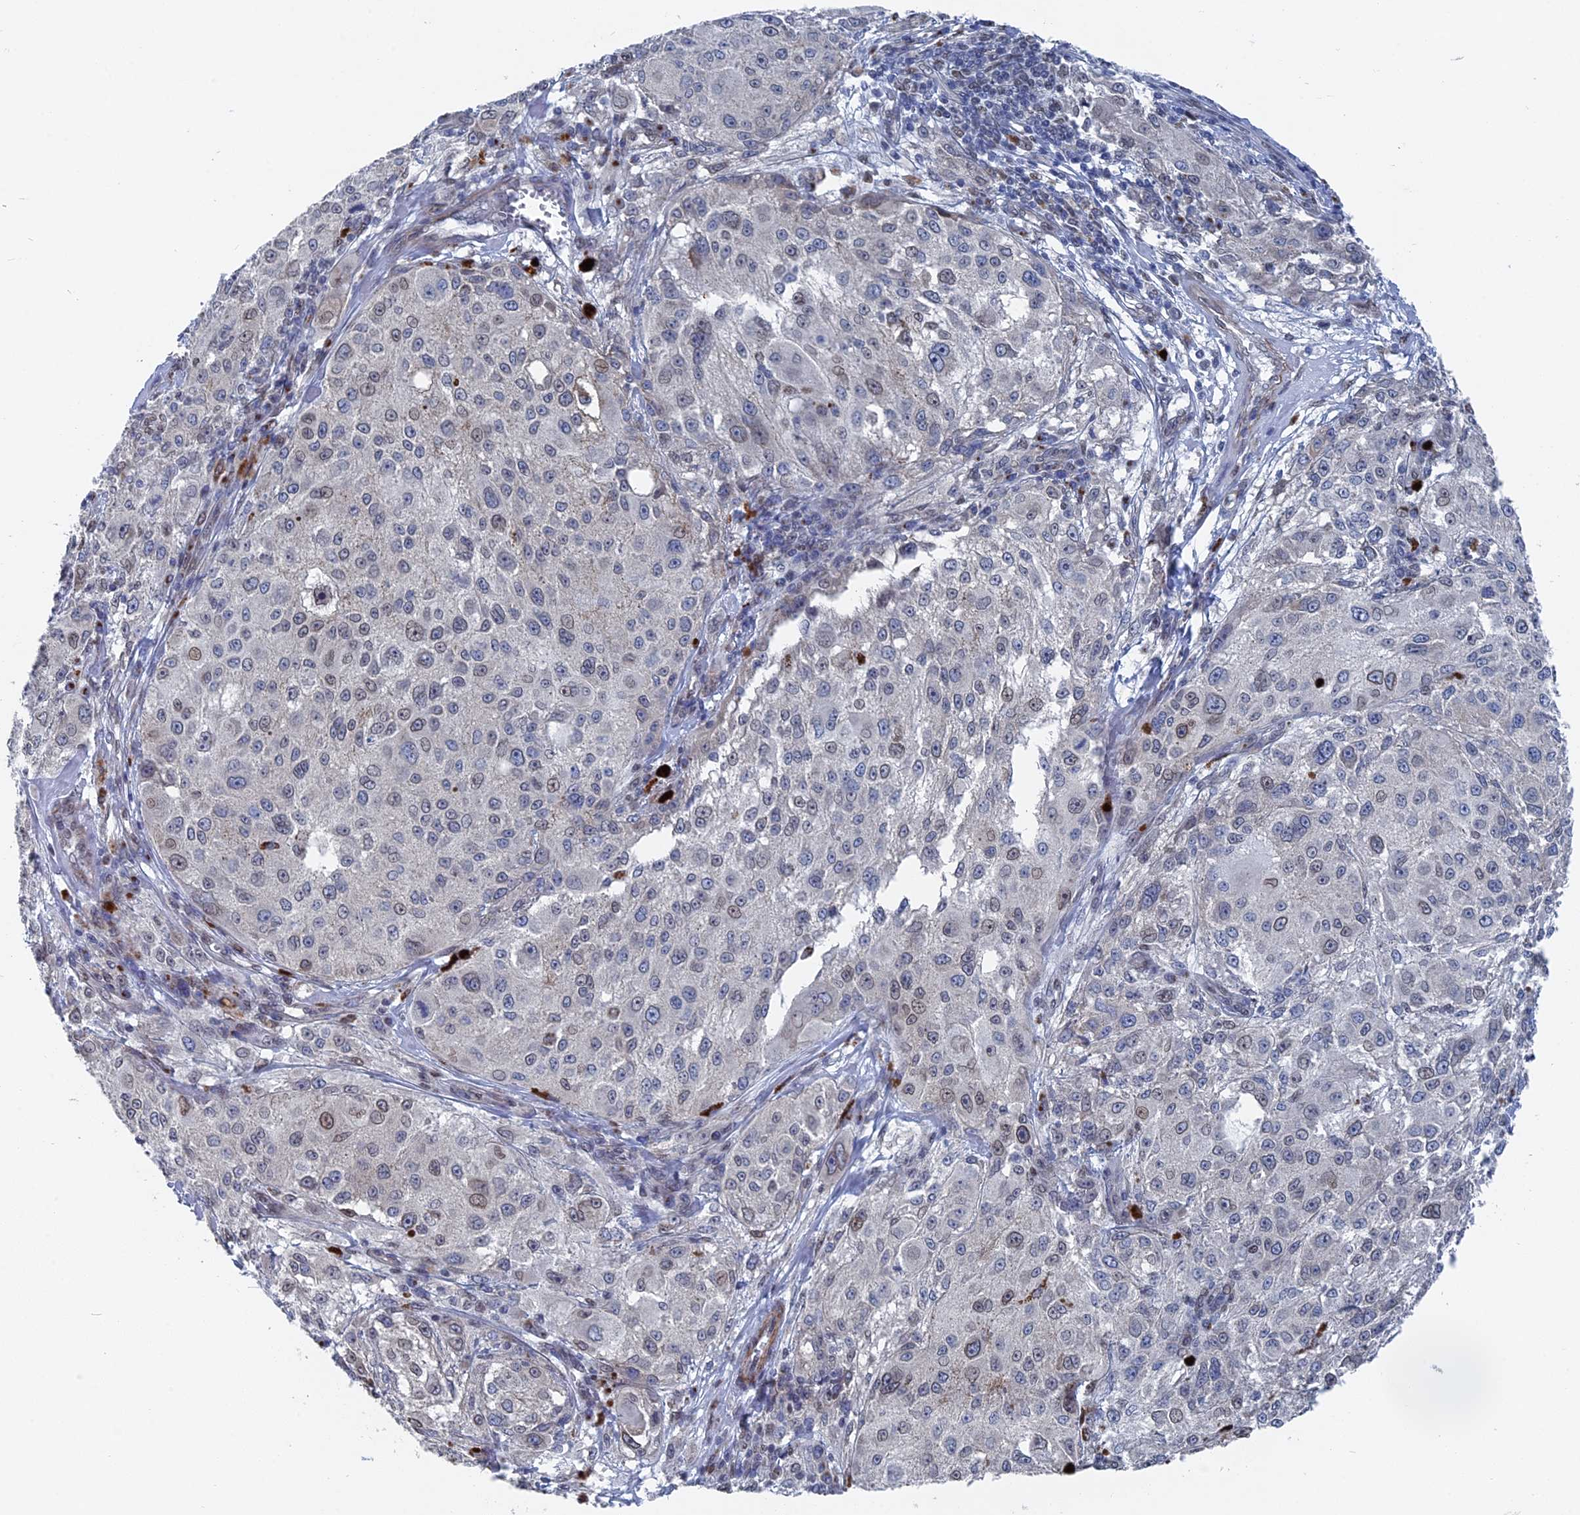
{"staining": {"intensity": "negative", "quantity": "none", "location": "none"}, "tissue": "melanoma", "cell_type": "Tumor cells", "image_type": "cancer", "snomed": [{"axis": "morphology", "description": "Necrosis, NOS"}, {"axis": "morphology", "description": "Malignant melanoma, NOS"}, {"axis": "topography", "description": "Skin"}], "caption": "Histopathology image shows no protein expression in tumor cells of malignant melanoma tissue.", "gene": "MTRF1", "patient": {"sex": "female", "age": 87}}